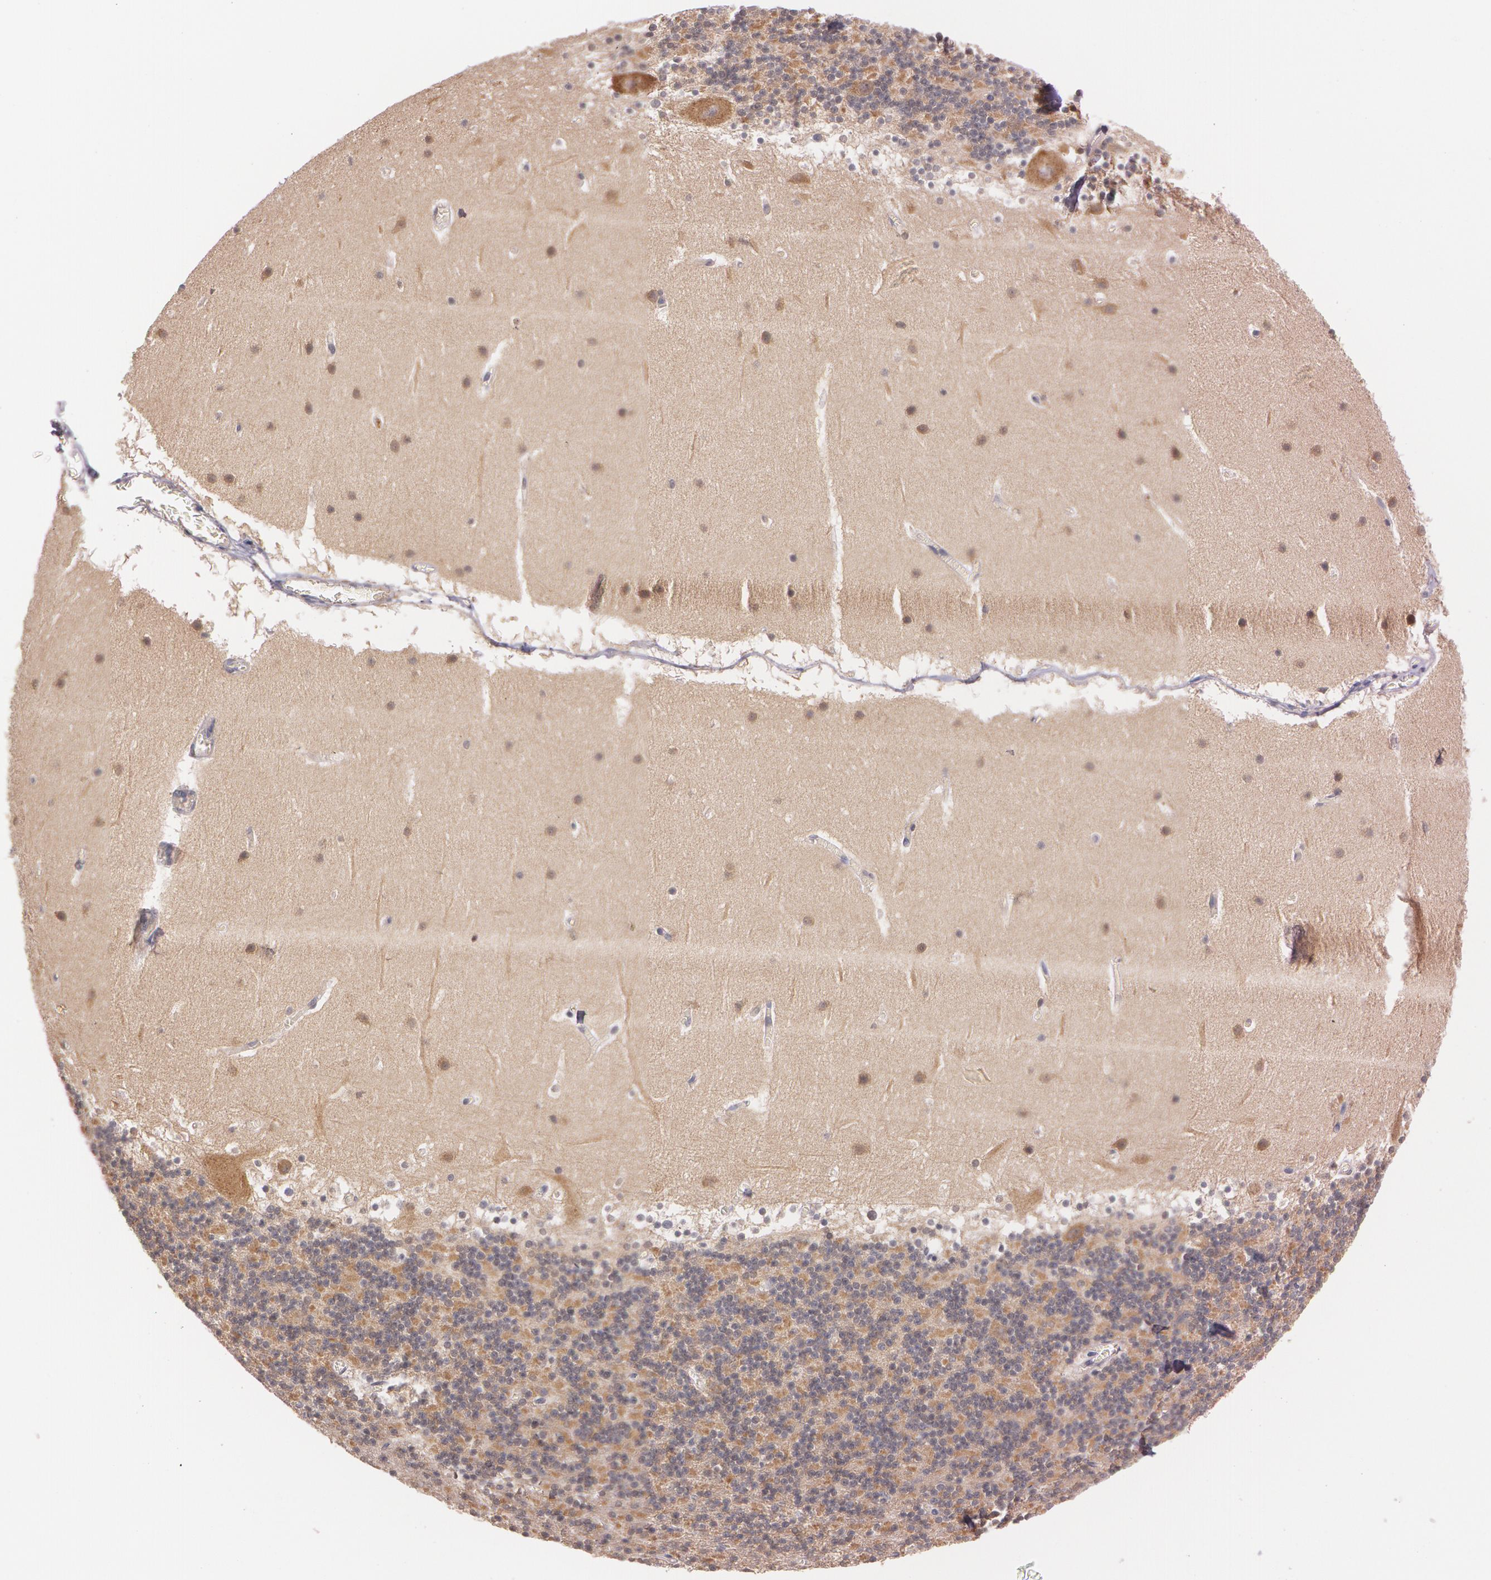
{"staining": {"intensity": "weak", "quantity": ">75%", "location": "cytoplasmic/membranous"}, "tissue": "cerebellum", "cell_type": "Cells in granular layer", "image_type": "normal", "snomed": [{"axis": "morphology", "description": "Normal tissue, NOS"}, {"axis": "topography", "description": "Cerebellum"}], "caption": "IHC of unremarkable cerebellum reveals low levels of weak cytoplasmic/membranous positivity in approximately >75% of cells in granular layer. (Stains: DAB in brown, nuclei in blue, Microscopy: brightfield microscopy at high magnification).", "gene": "ATG2B", "patient": {"sex": "male", "age": 45}}